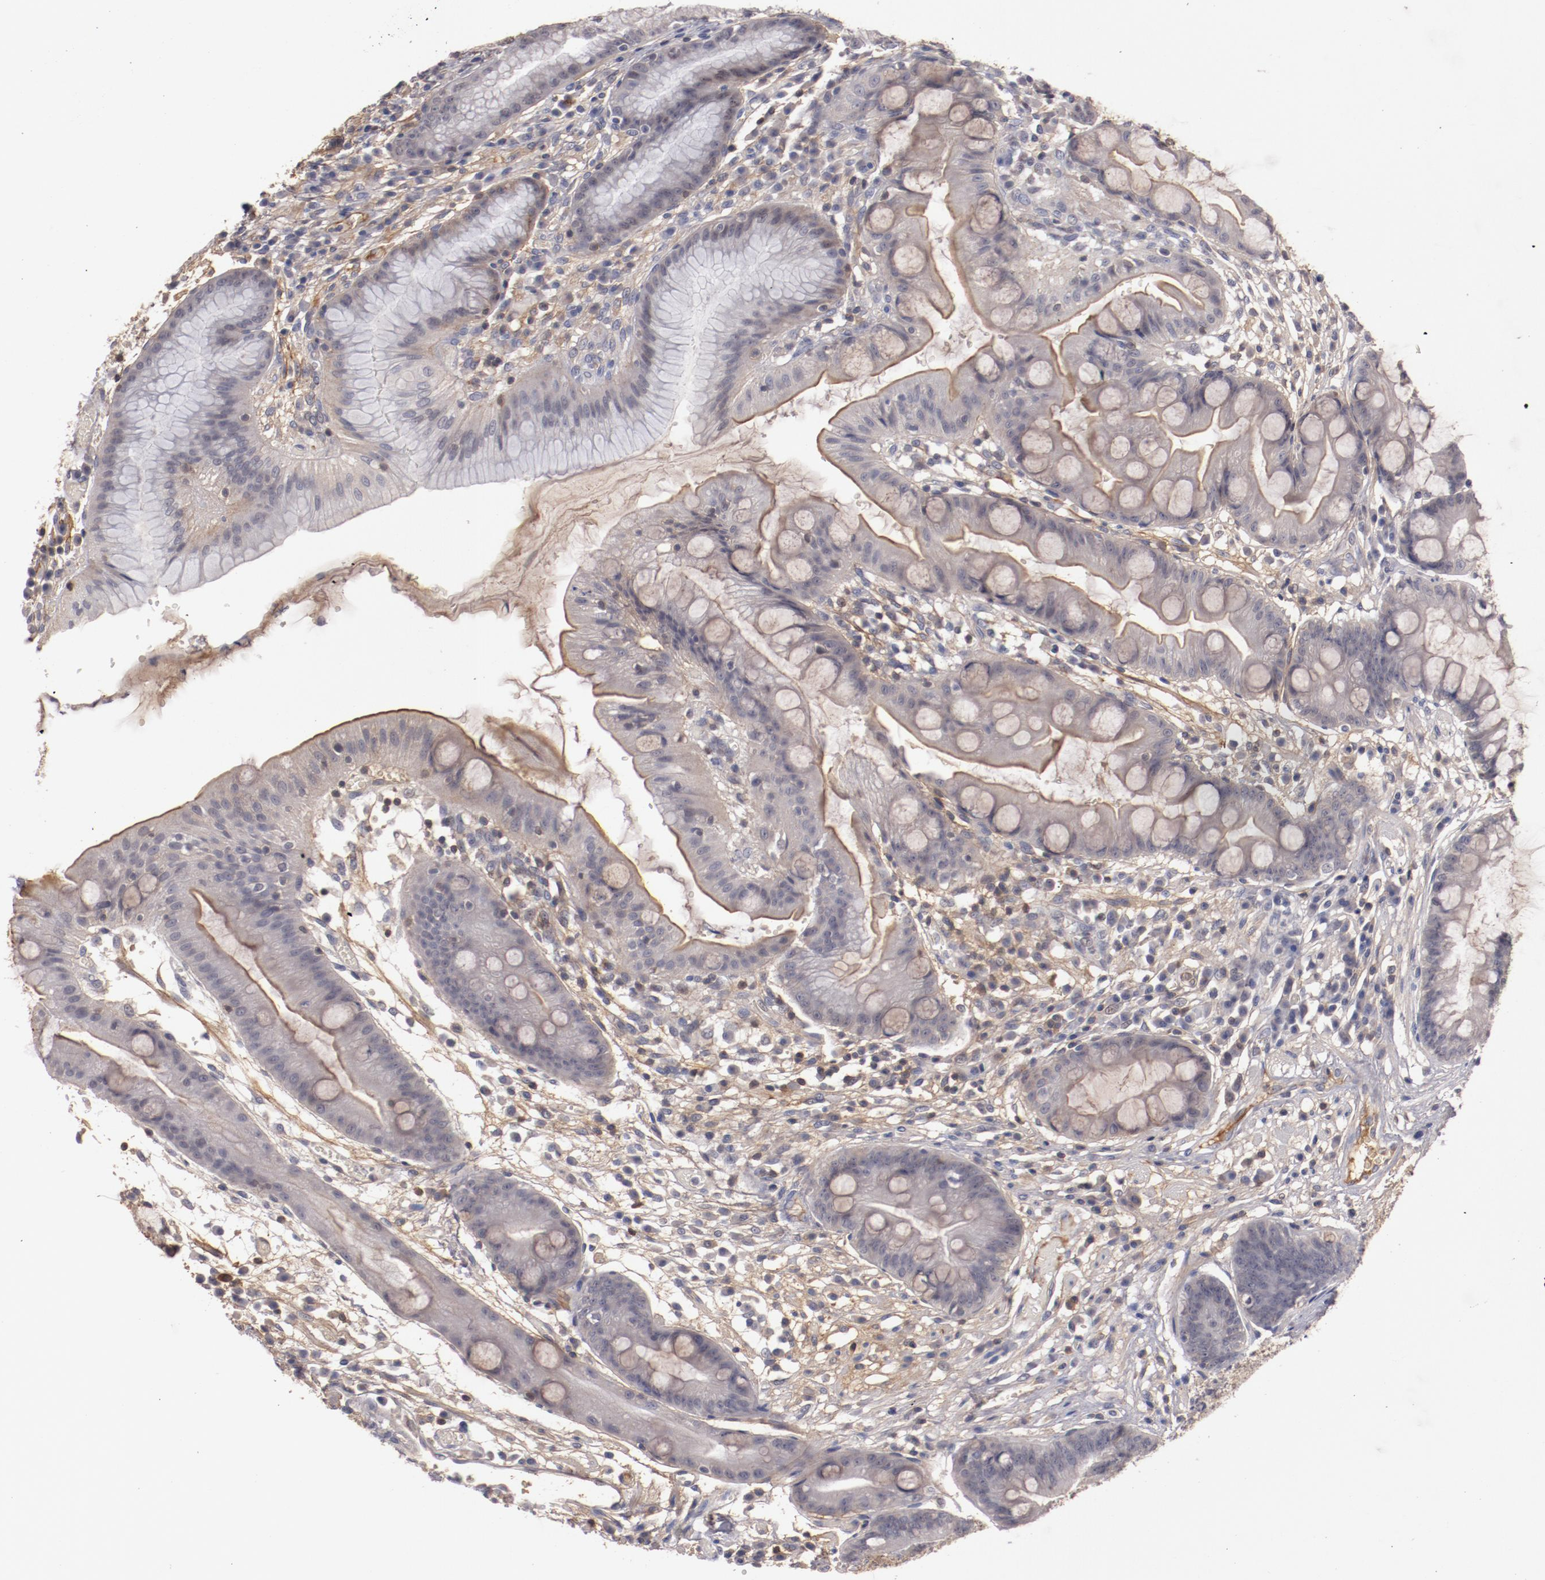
{"staining": {"intensity": "negative", "quantity": "none", "location": "none"}, "tissue": "stomach", "cell_type": "Glandular cells", "image_type": "normal", "snomed": [{"axis": "morphology", "description": "Normal tissue, NOS"}, {"axis": "morphology", "description": "Inflammation, NOS"}, {"axis": "topography", "description": "Stomach, lower"}], "caption": "High power microscopy image of an immunohistochemistry image of benign stomach, revealing no significant positivity in glandular cells.", "gene": "MBL2", "patient": {"sex": "male", "age": 59}}